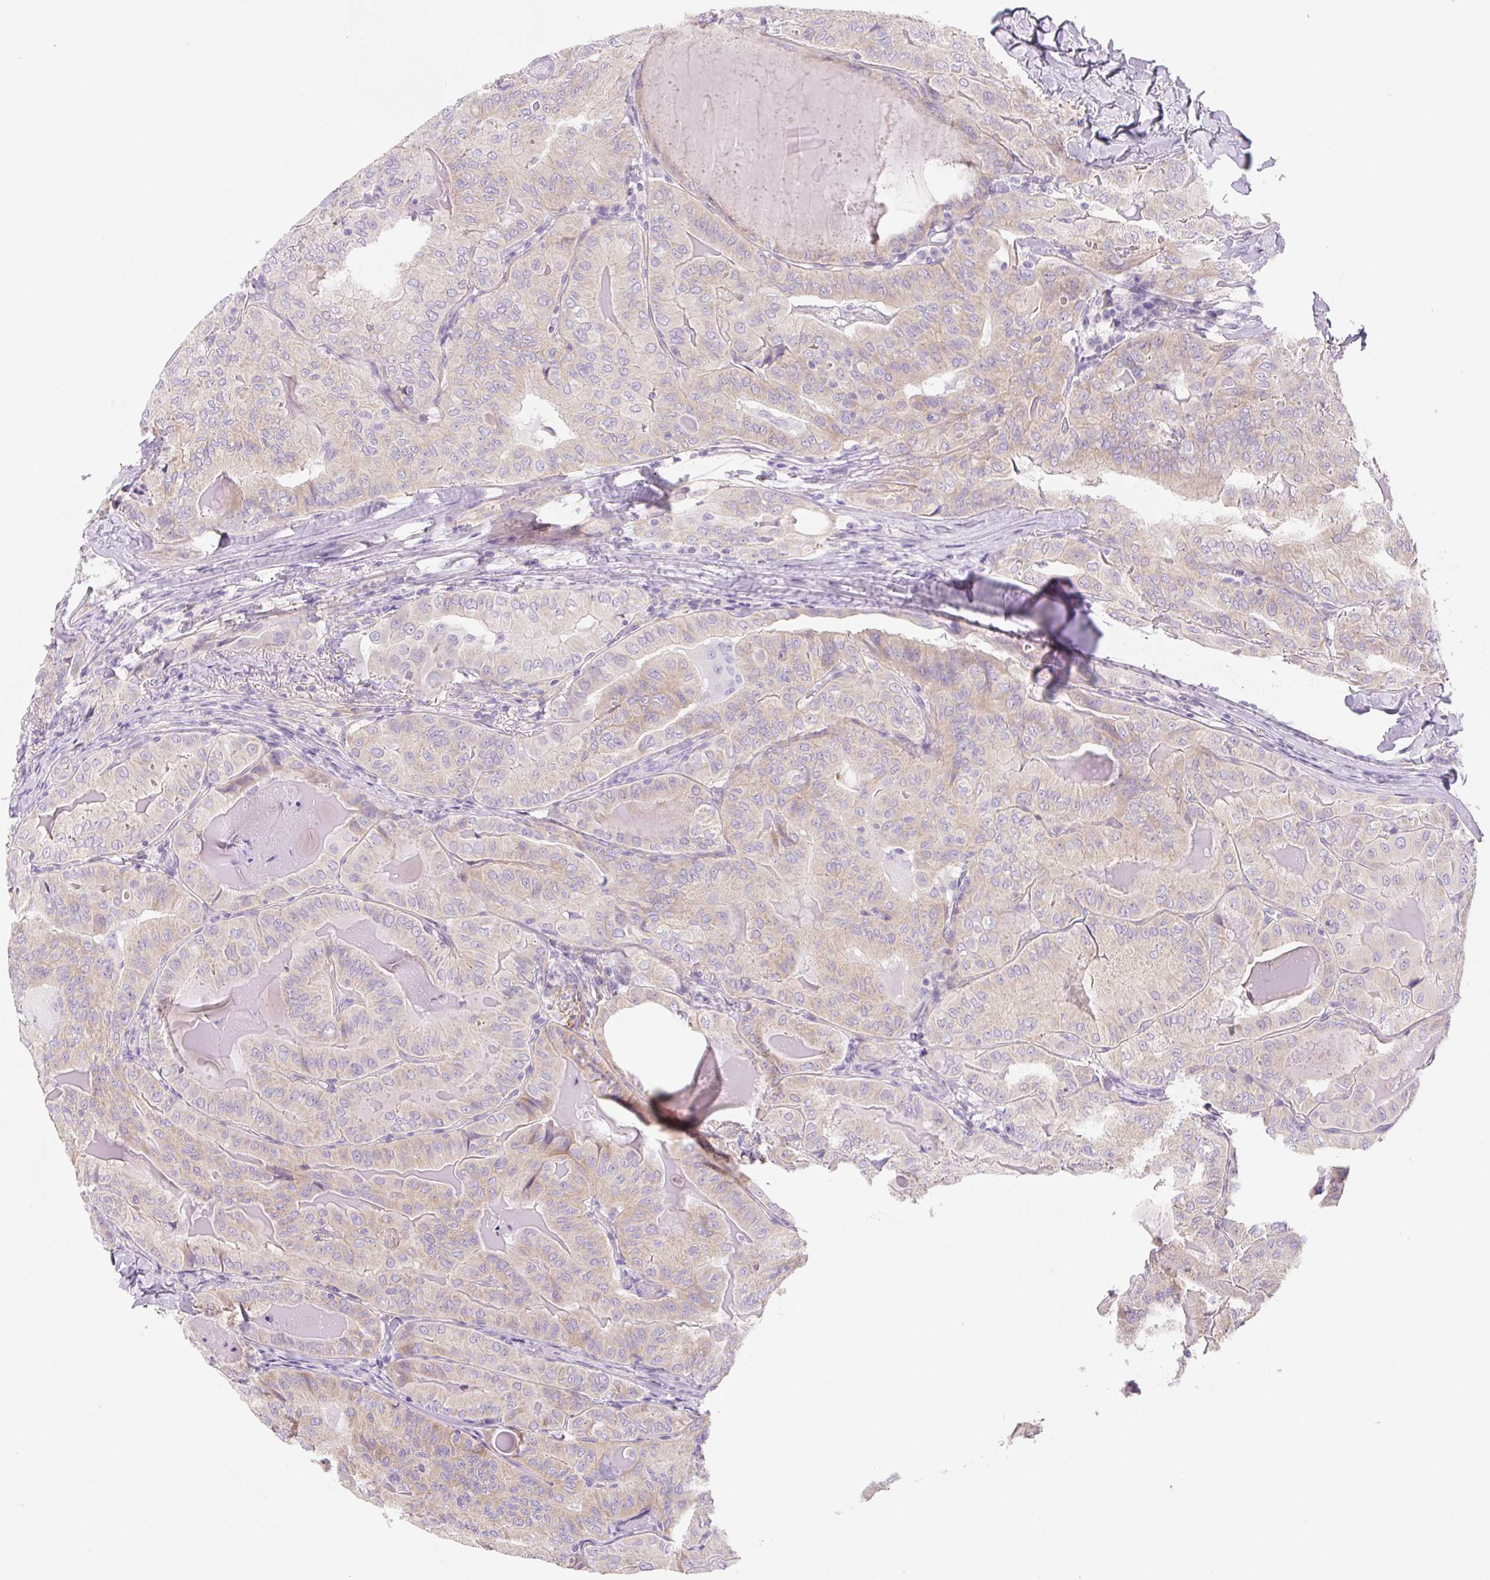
{"staining": {"intensity": "weak", "quantity": ">75%", "location": "cytoplasmic/membranous"}, "tissue": "thyroid cancer", "cell_type": "Tumor cells", "image_type": "cancer", "snomed": [{"axis": "morphology", "description": "Papillary adenocarcinoma, NOS"}, {"axis": "topography", "description": "Thyroid gland"}], "caption": "This micrograph shows immunohistochemistry staining of thyroid cancer (papillary adenocarcinoma), with low weak cytoplasmic/membranous positivity in approximately >75% of tumor cells.", "gene": "LYVE1", "patient": {"sex": "female", "age": 68}}